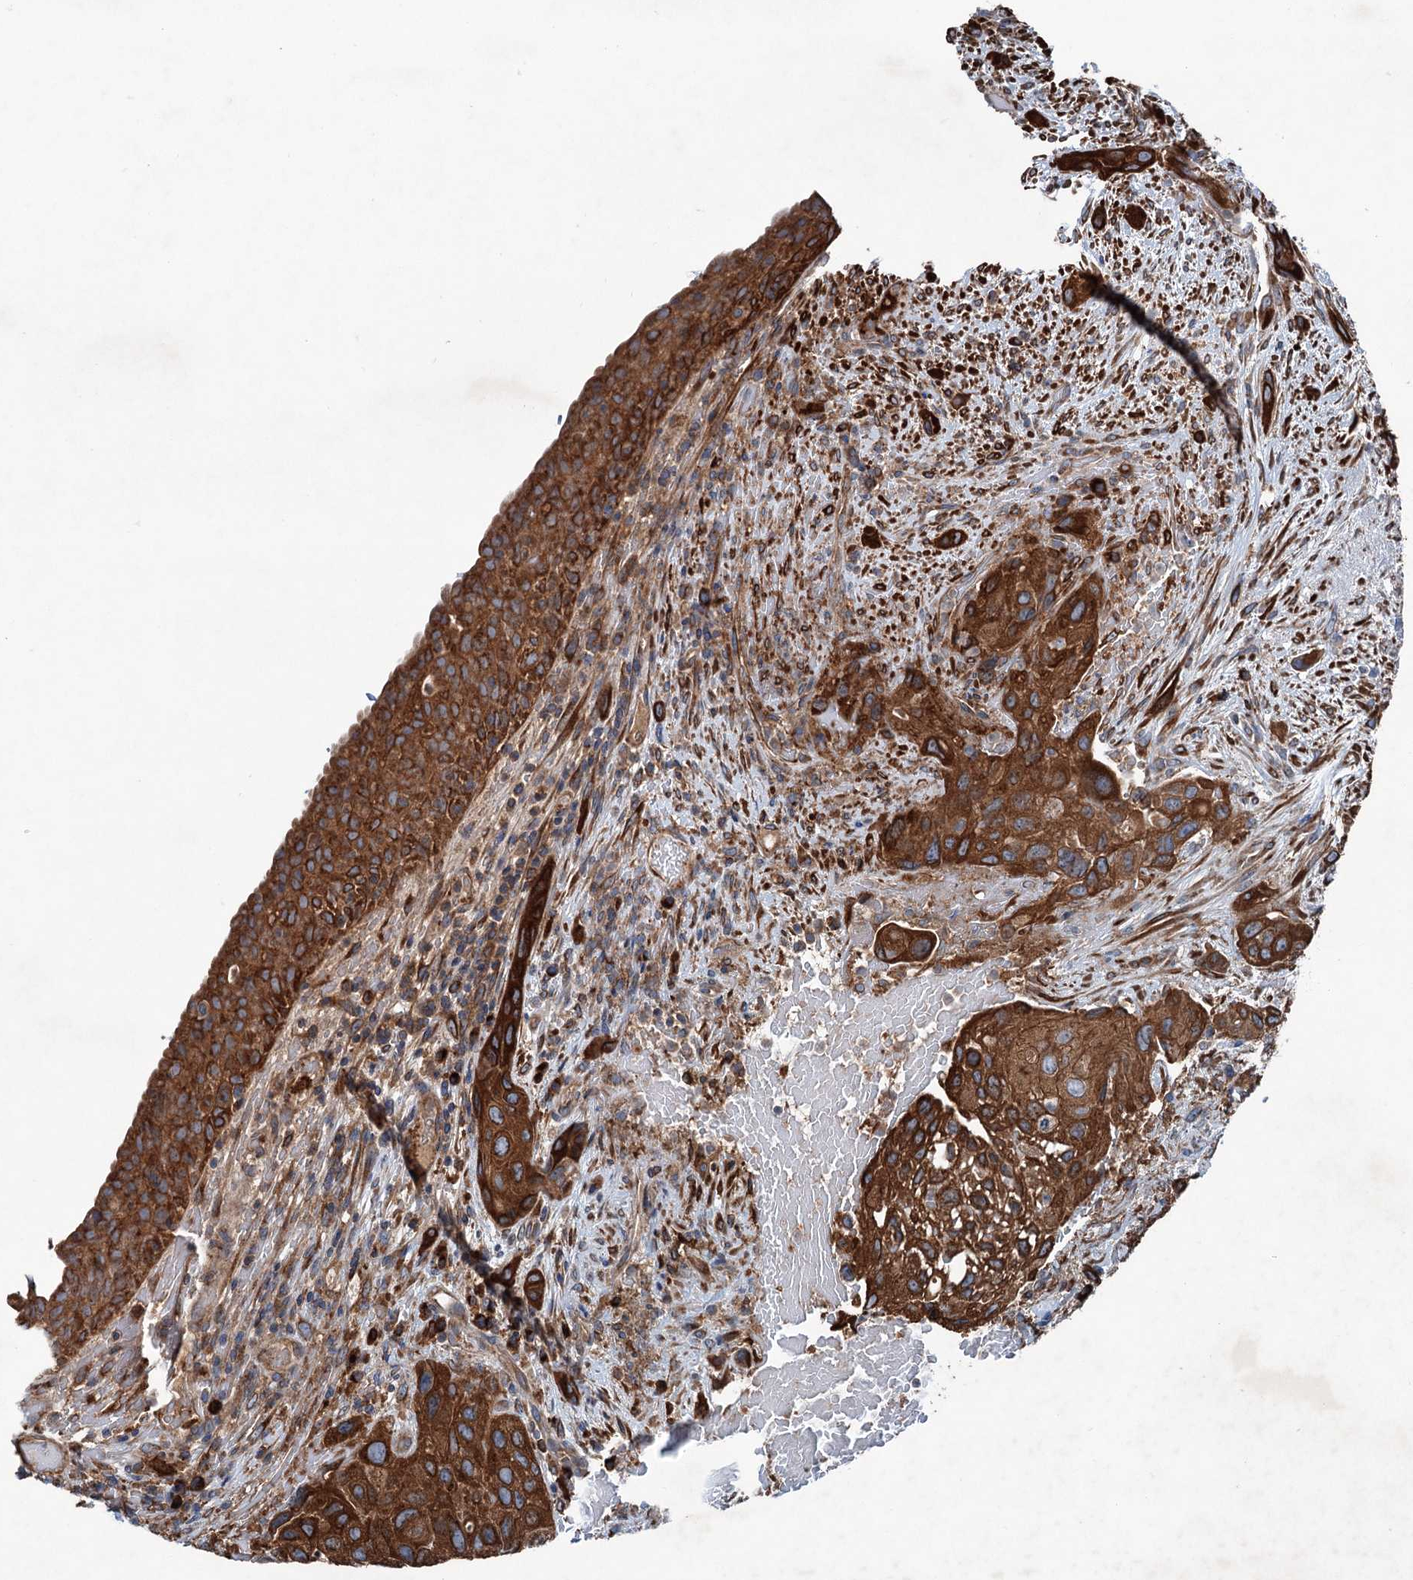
{"staining": {"intensity": "strong", "quantity": ">75%", "location": "cytoplasmic/membranous"}, "tissue": "urothelial cancer", "cell_type": "Tumor cells", "image_type": "cancer", "snomed": [{"axis": "morphology", "description": "Normal tissue, NOS"}, {"axis": "morphology", "description": "Urothelial carcinoma, High grade"}, {"axis": "topography", "description": "Vascular tissue"}, {"axis": "topography", "description": "Urinary bladder"}], "caption": "Immunohistochemistry (IHC) histopathology image of high-grade urothelial carcinoma stained for a protein (brown), which shows high levels of strong cytoplasmic/membranous staining in about >75% of tumor cells.", "gene": "CALCOCO1", "patient": {"sex": "female", "age": 56}}